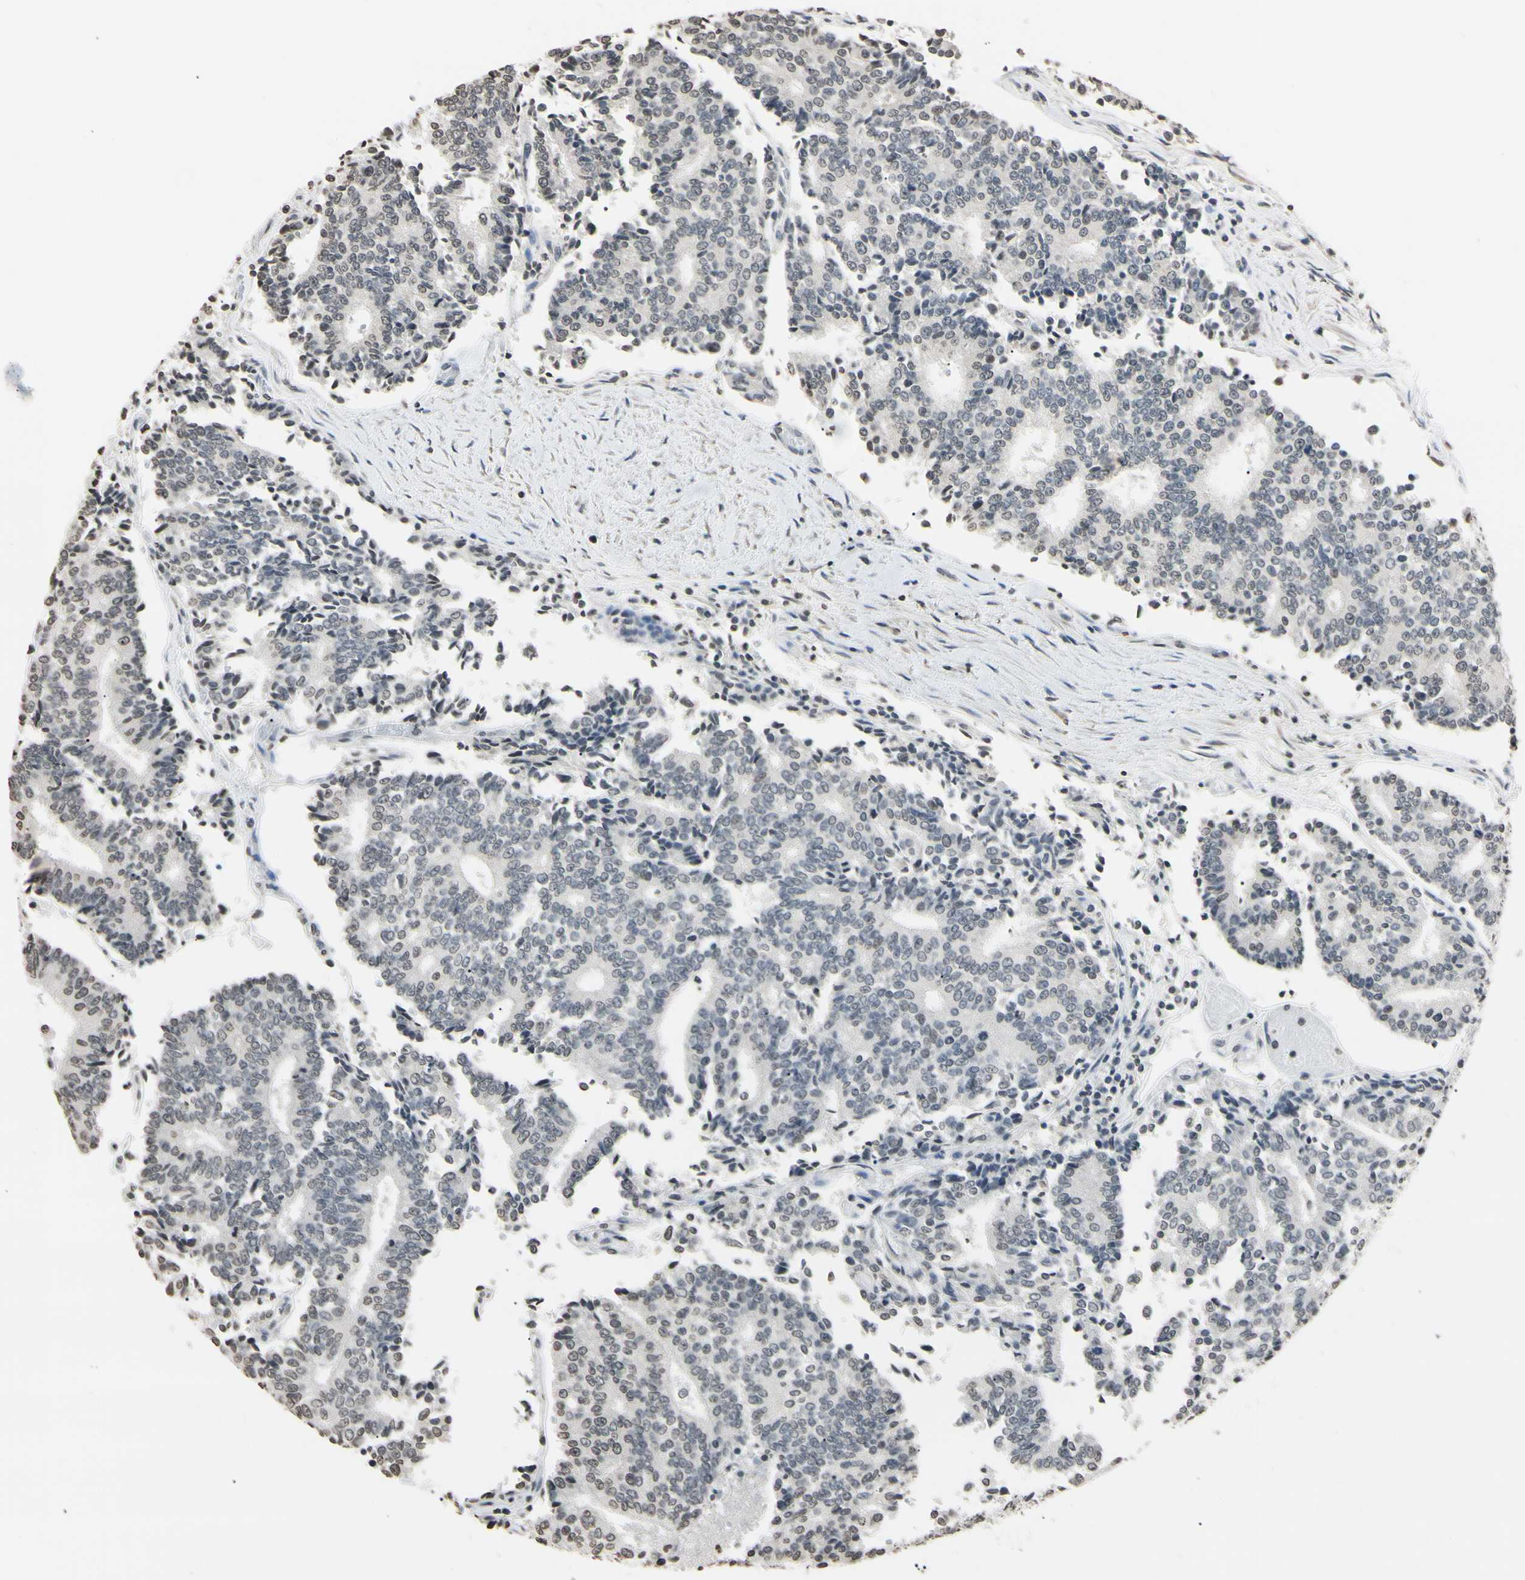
{"staining": {"intensity": "weak", "quantity": "<25%", "location": "nuclear"}, "tissue": "prostate cancer", "cell_type": "Tumor cells", "image_type": "cancer", "snomed": [{"axis": "morphology", "description": "Normal tissue, NOS"}, {"axis": "morphology", "description": "Adenocarcinoma, High grade"}, {"axis": "topography", "description": "Prostate"}, {"axis": "topography", "description": "Seminal veicle"}], "caption": "This photomicrograph is of high-grade adenocarcinoma (prostate) stained with IHC to label a protein in brown with the nuclei are counter-stained blue. There is no expression in tumor cells. (IHC, brightfield microscopy, high magnification).", "gene": "CDC45", "patient": {"sex": "male", "age": 55}}